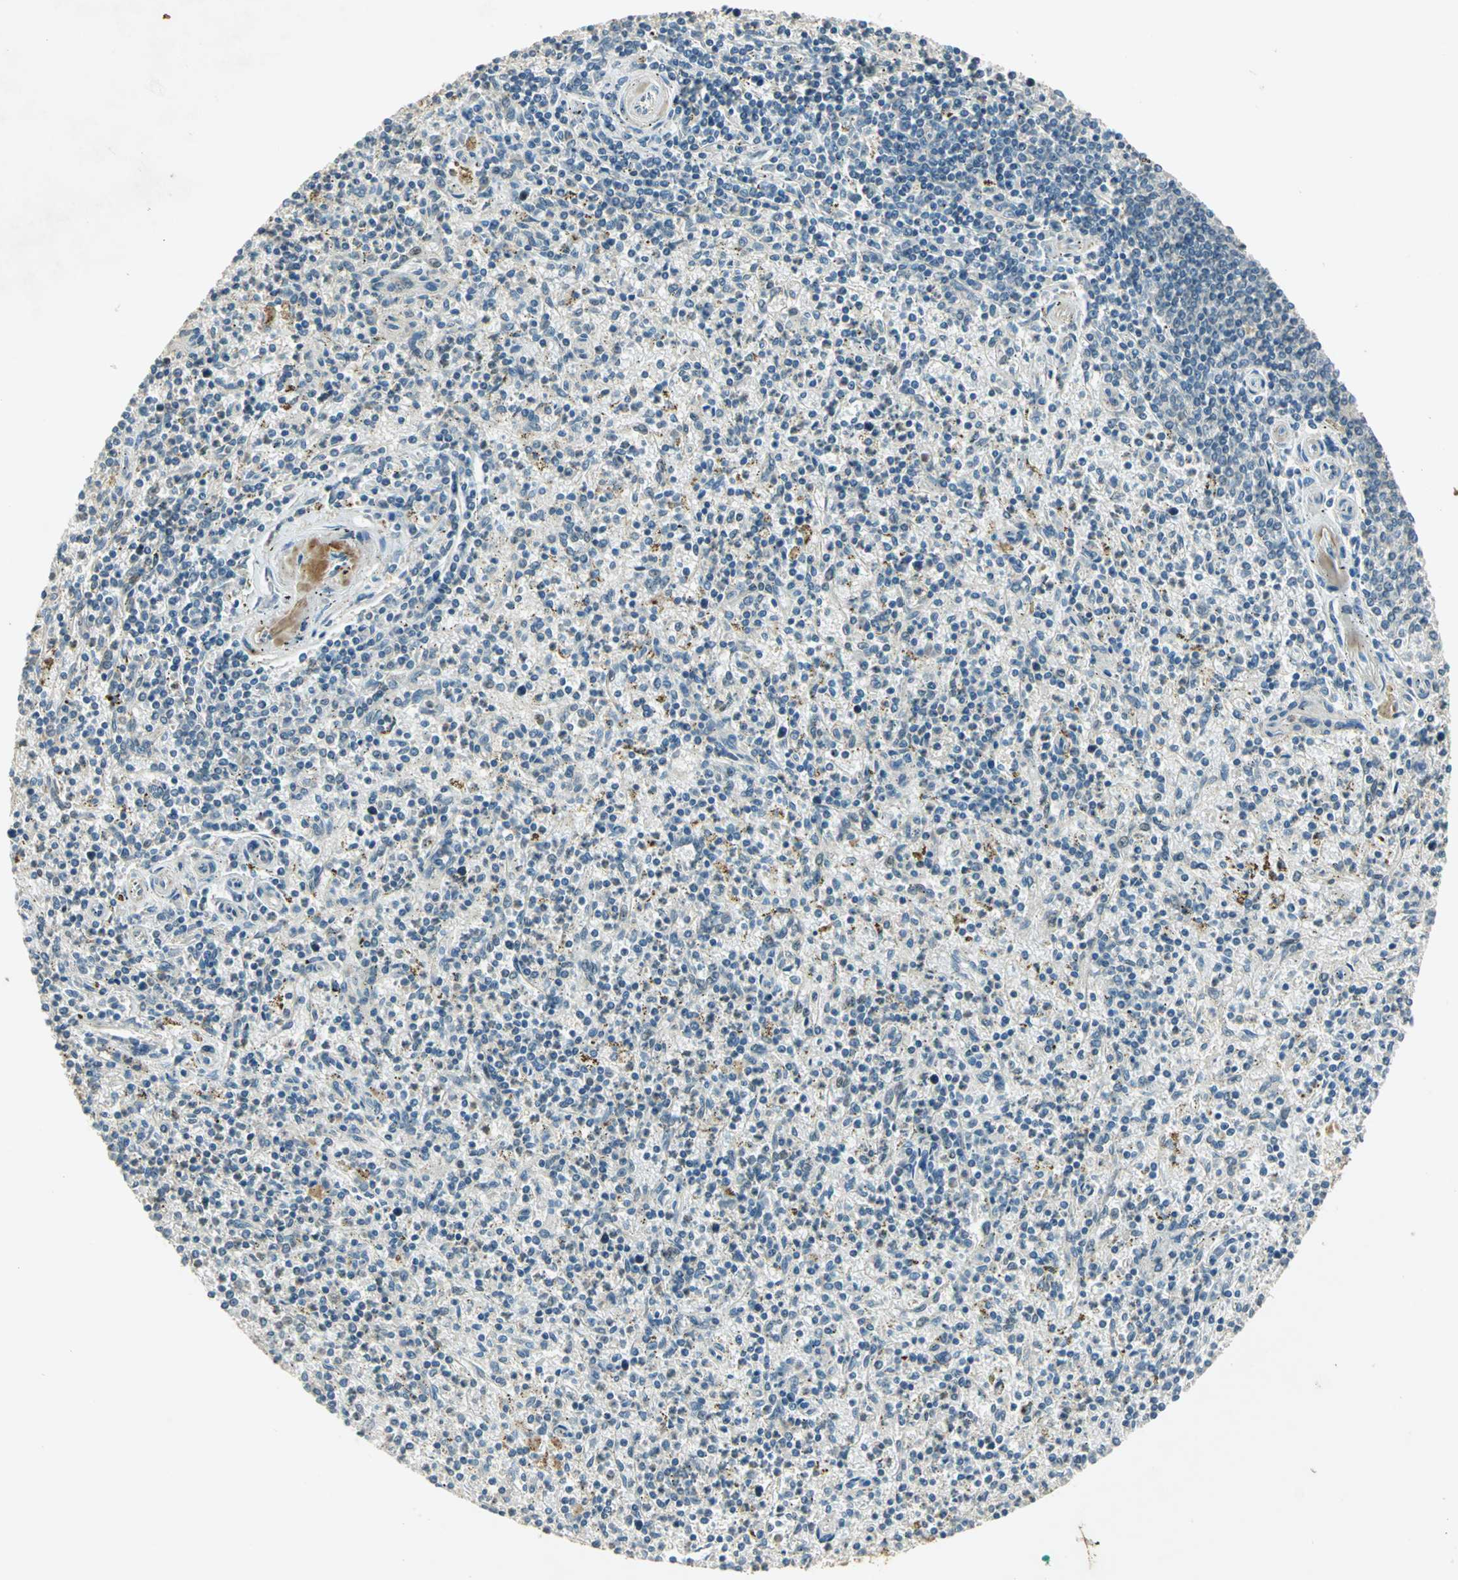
{"staining": {"intensity": "weak", "quantity": "<25%", "location": "cytoplasmic/membranous"}, "tissue": "spleen", "cell_type": "Cells in red pulp", "image_type": "normal", "snomed": [{"axis": "morphology", "description": "Normal tissue, NOS"}, {"axis": "topography", "description": "Spleen"}], "caption": "Cells in red pulp are negative for brown protein staining in normal spleen. The staining was performed using DAB (3,3'-diaminobenzidine) to visualize the protein expression in brown, while the nuclei were stained in blue with hematoxylin (Magnification: 20x).", "gene": "BIRC2", "patient": {"sex": "male", "age": 72}}